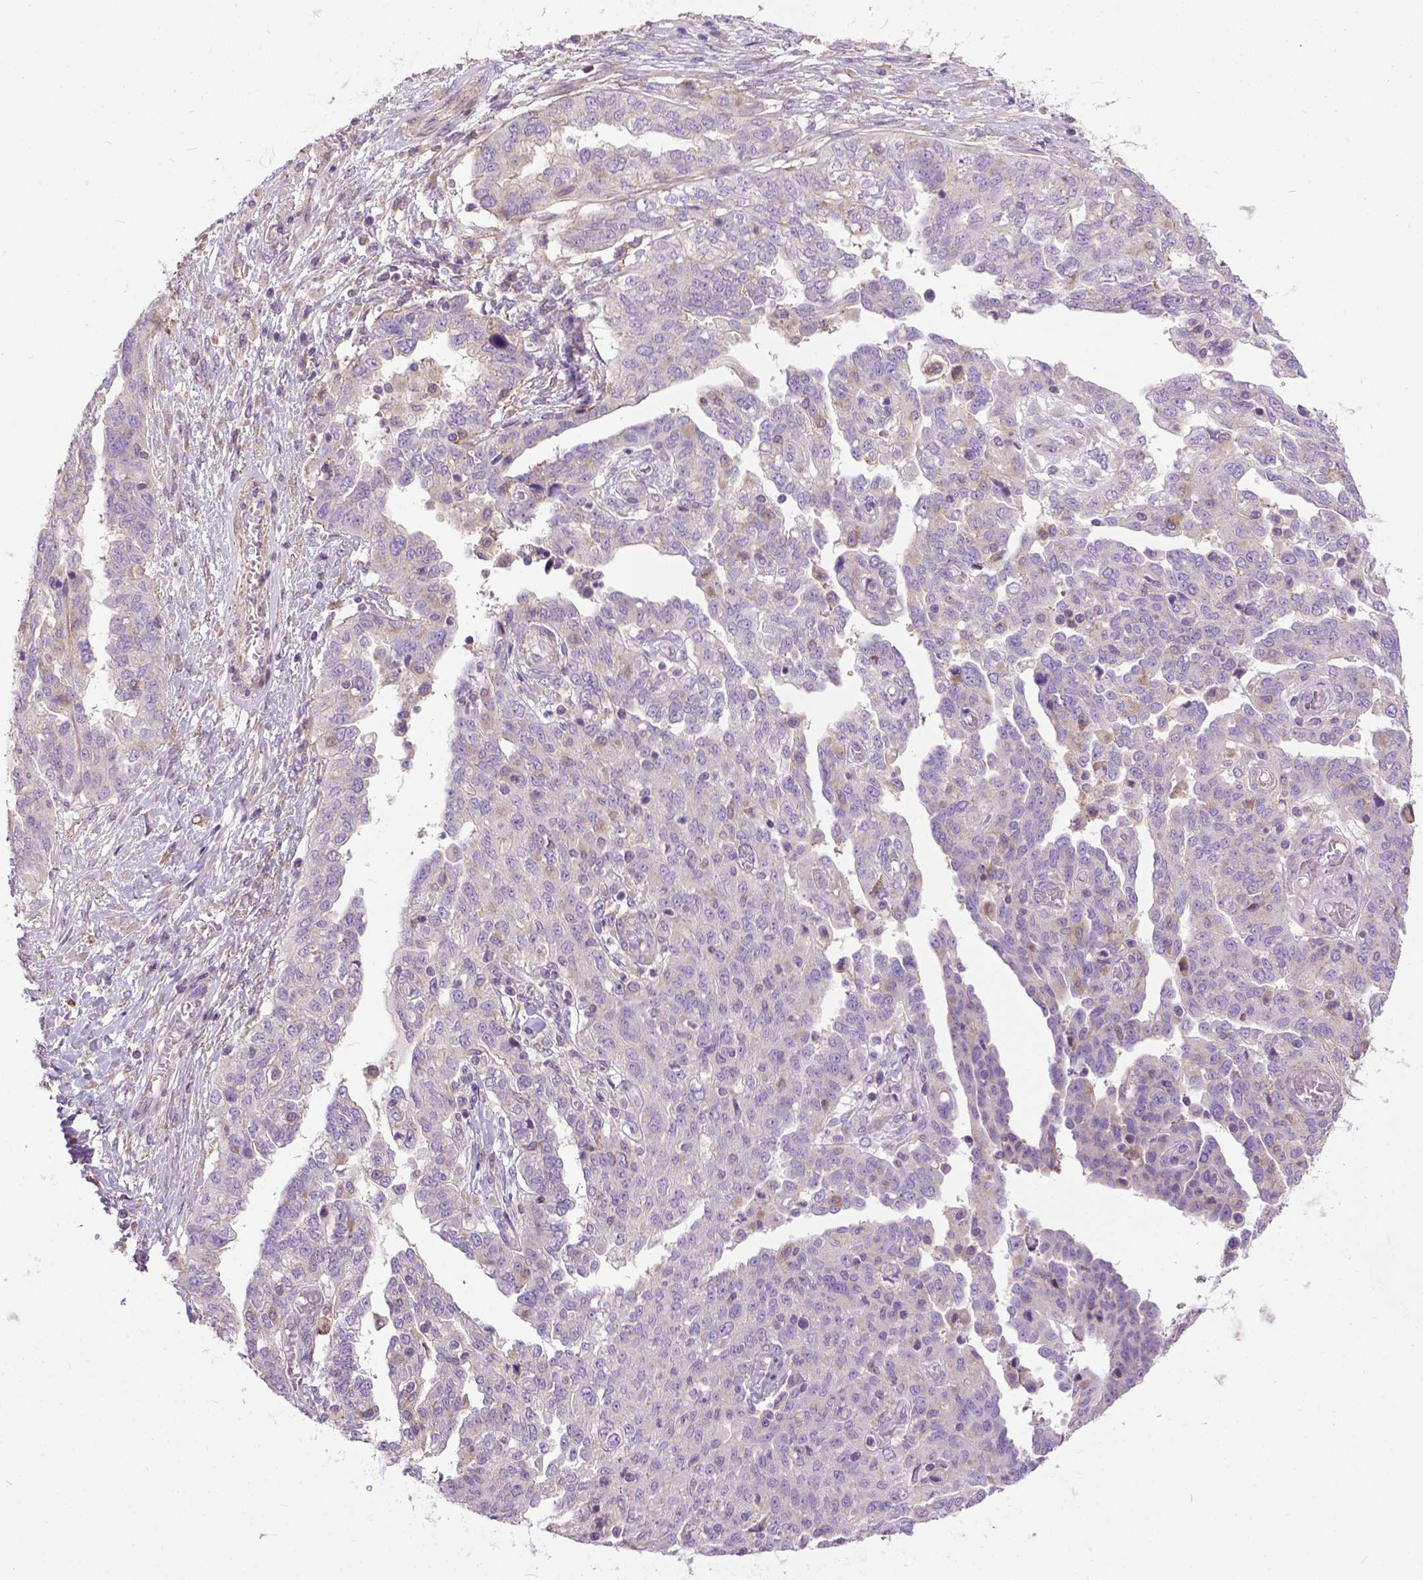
{"staining": {"intensity": "negative", "quantity": "none", "location": "none"}, "tissue": "ovarian cancer", "cell_type": "Tumor cells", "image_type": "cancer", "snomed": [{"axis": "morphology", "description": "Cystadenocarcinoma, serous, NOS"}, {"axis": "topography", "description": "Ovary"}], "caption": "Immunohistochemistry photomicrograph of neoplastic tissue: human ovarian cancer stained with DAB (3,3'-diaminobenzidine) shows no significant protein expression in tumor cells. The staining was performed using DAB (3,3'-diaminobenzidine) to visualize the protein expression in brown, while the nuclei were stained in blue with hematoxylin (Magnification: 20x).", "gene": "BANF2", "patient": {"sex": "female", "age": 67}}